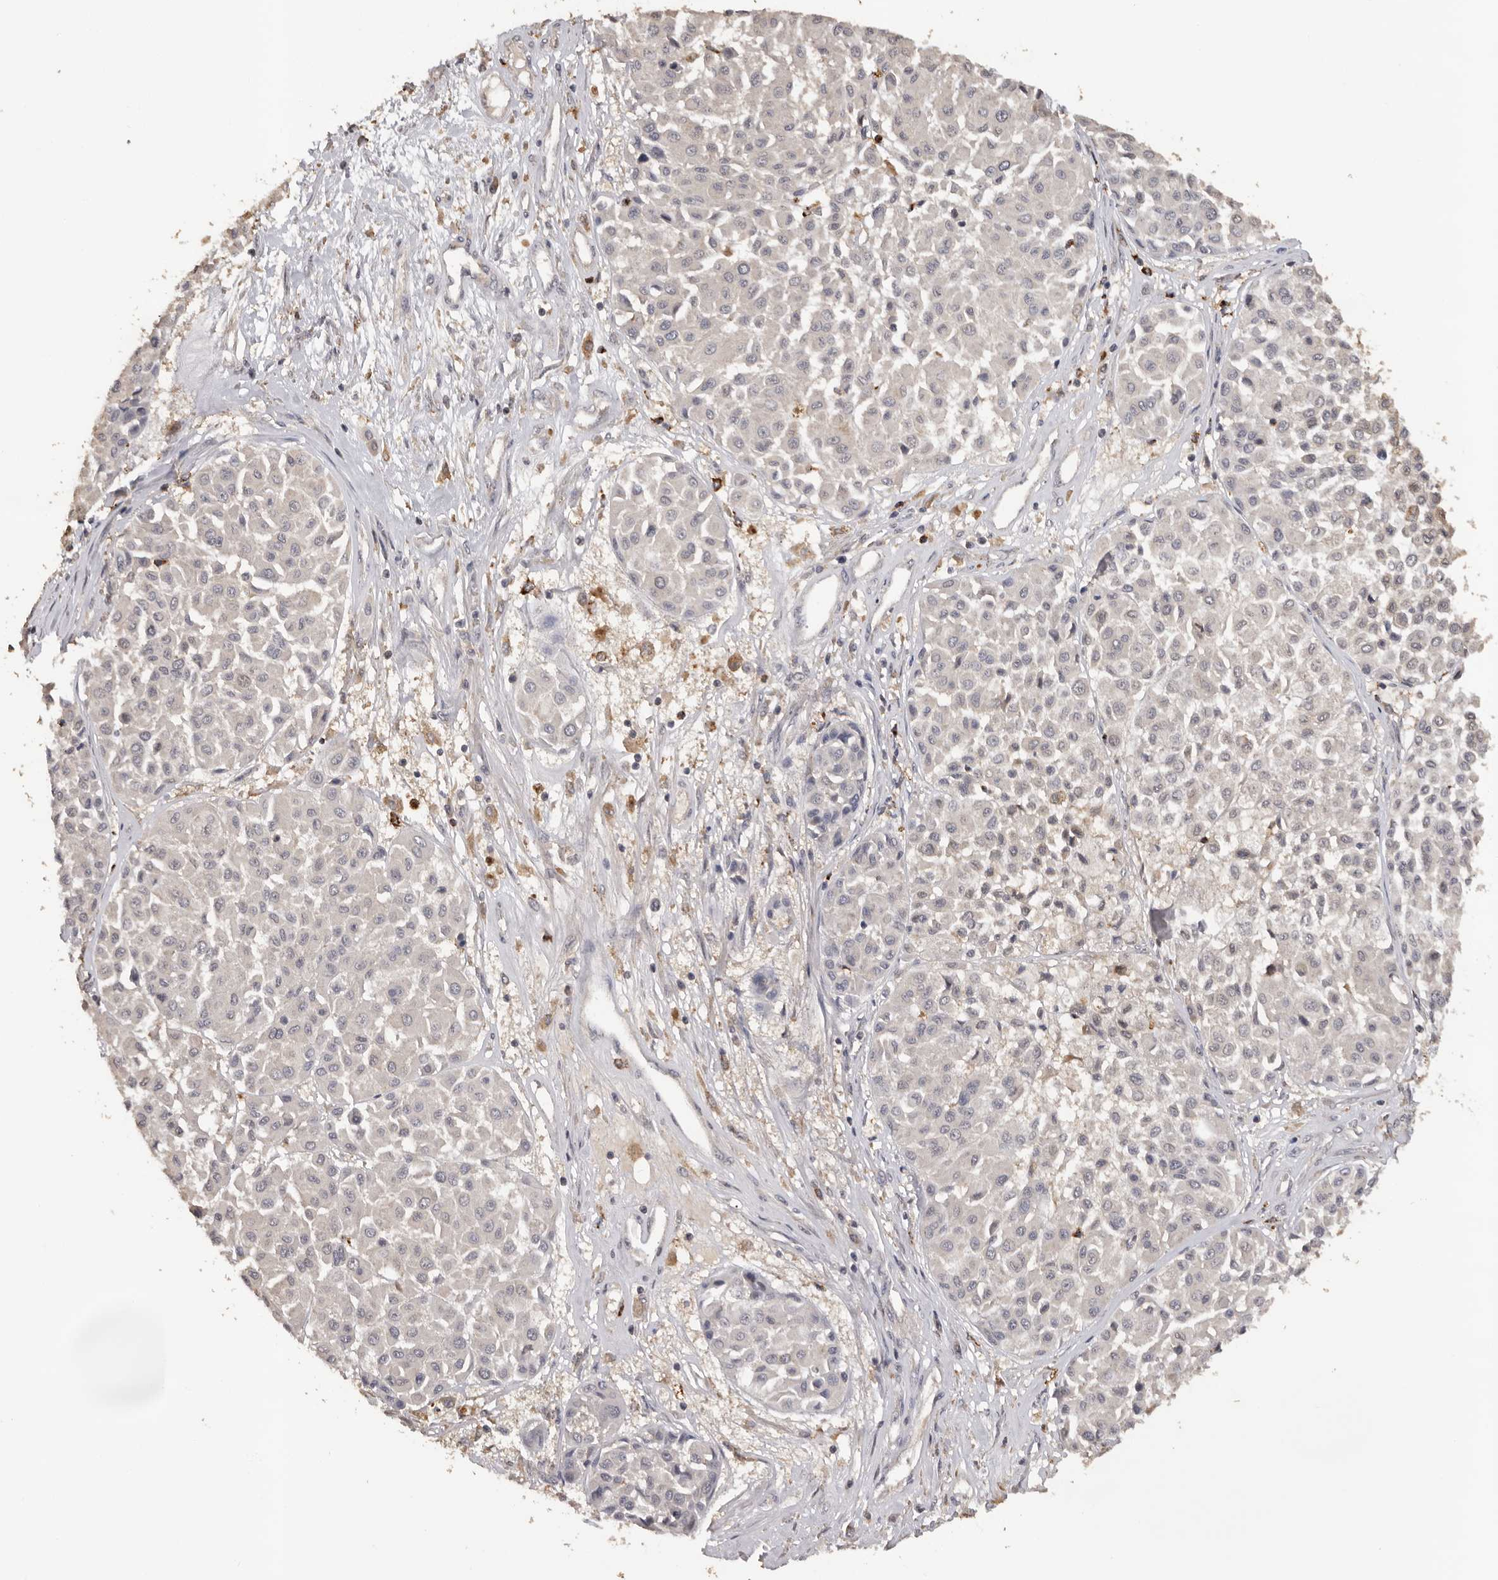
{"staining": {"intensity": "negative", "quantity": "none", "location": "none"}, "tissue": "melanoma", "cell_type": "Tumor cells", "image_type": "cancer", "snomed": [{"axis": "morphology", "description": "Malignant melanoma, Metastatic site"}, {"axis": "topography", "description": "Soft tissue"}], "caption": "There is no significant staining in tumor cells of malignant melanoma (metastatic site).", "gene": "KIF2B", "patient": {"sex": "male", "age": 41}}